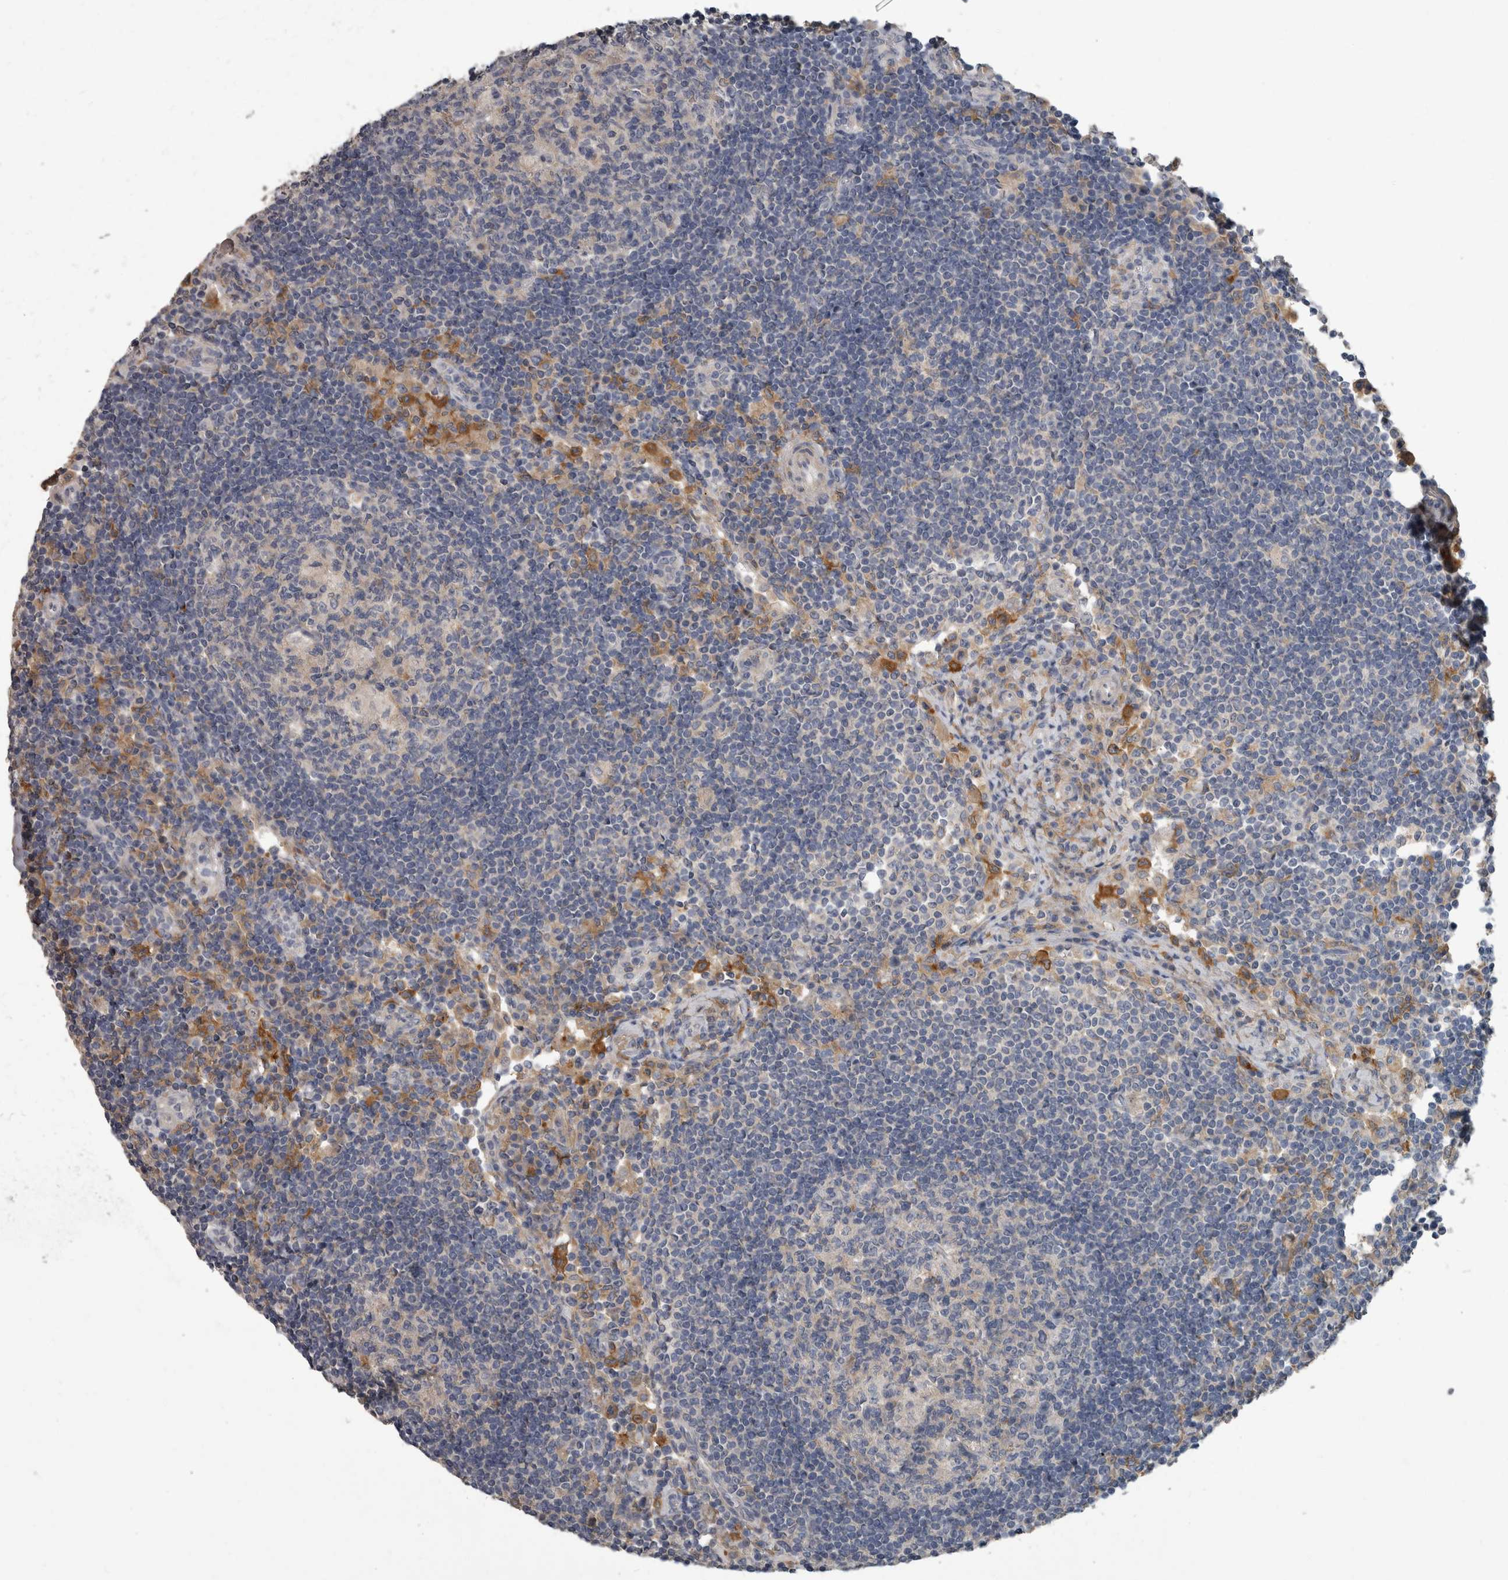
{"staining": {"intensity": "negative", "quantity": "none", "location": "none"}, "tissue": "lymph node", "cell_type": "Germinal center cells", "image_type": "normal", "snomed": [{"axis": "morphology", "description": "Normal tissue, NOS"}, {"axis": "topography", "description": "Lymph node"}], "caption": "Histopathology image shows no protein positivity in germinal center cells of benign lymph node.", "gene": "EFEMP2", "patient": {"sex": "female", "age": 53}}